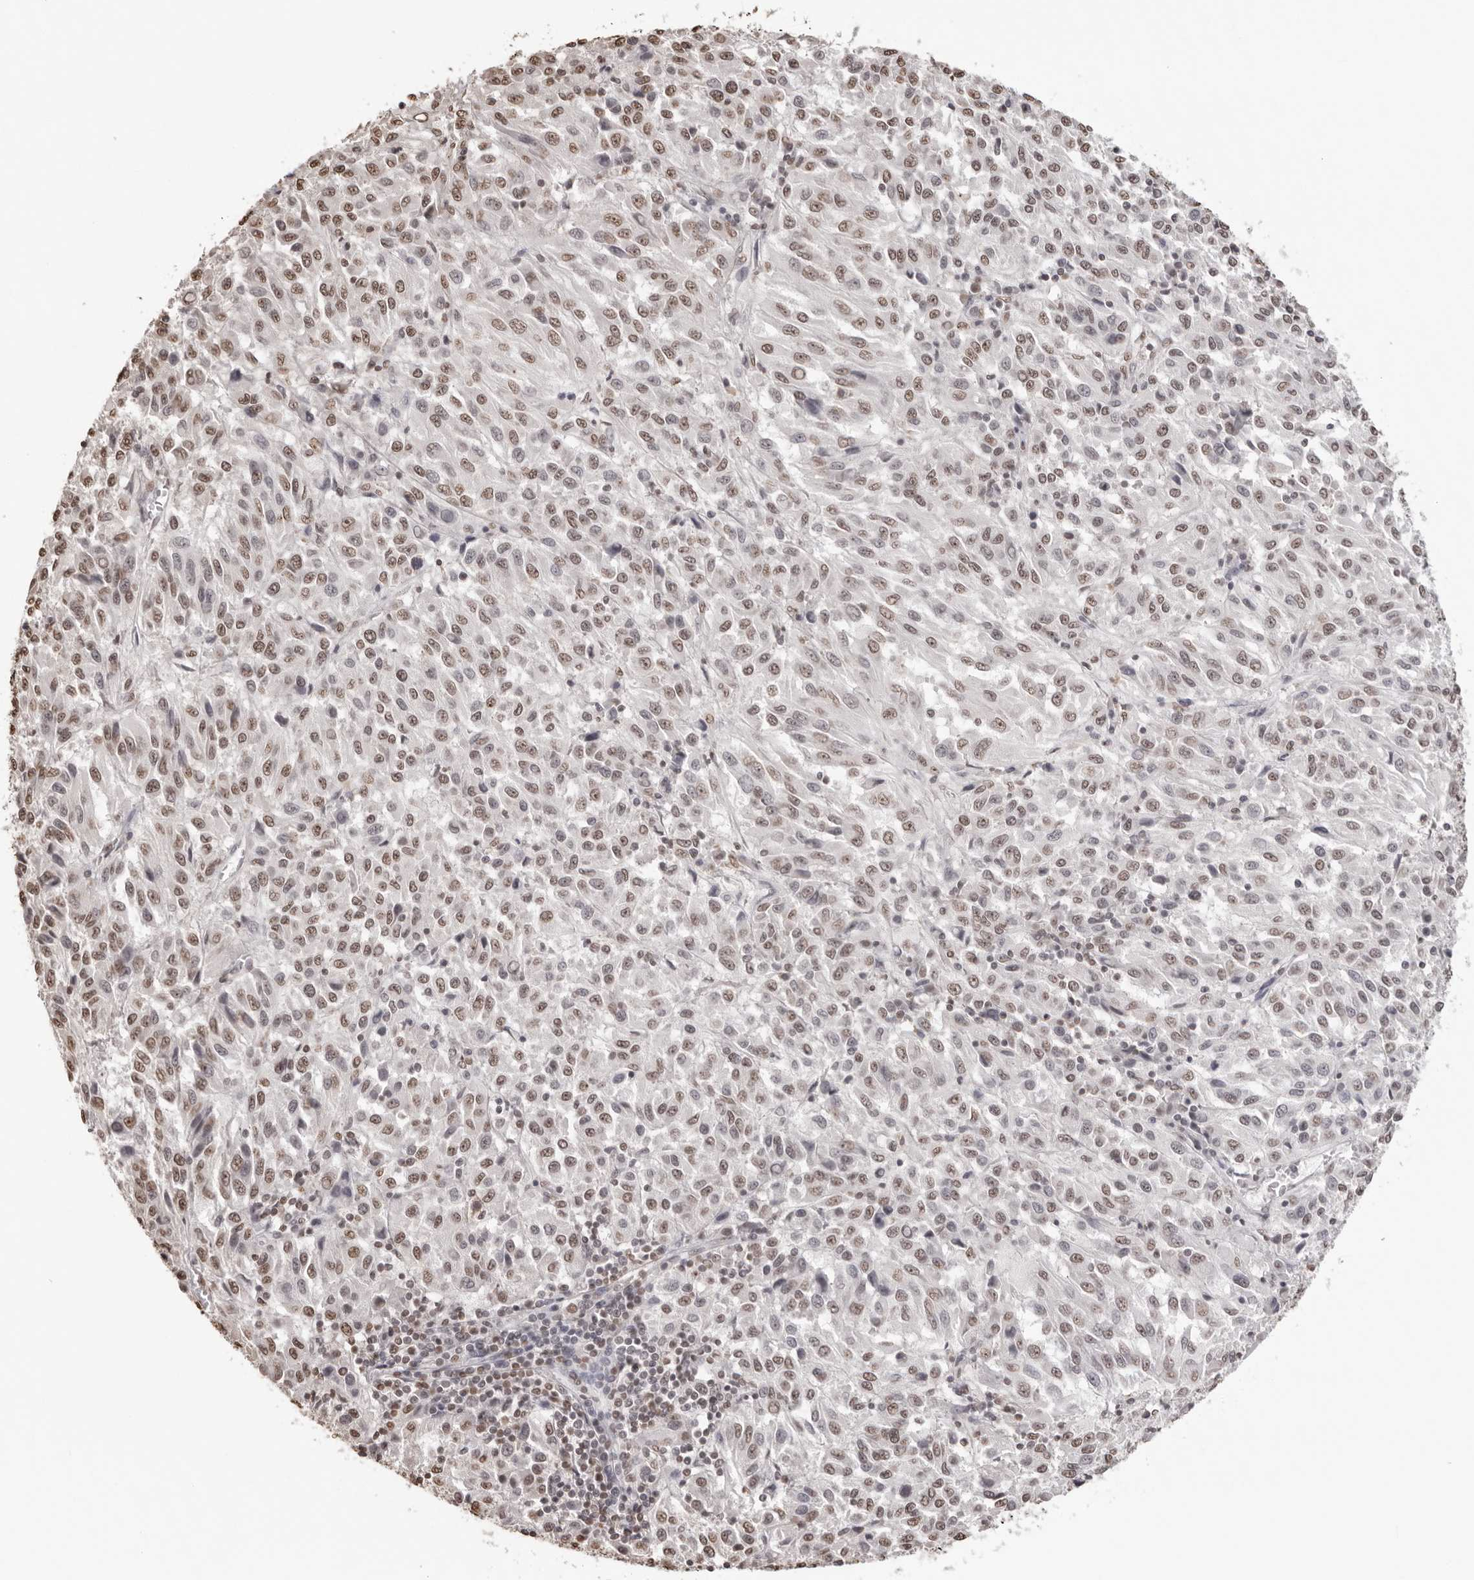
{"staining": {"intensity": "weak", "quantity": ">75%", "location": "nuclear"}, "tissue": "melanoma", "cell_type": "Tumor cells", "image_type": "cancer", "snomed": [{"axis": "morphology", "description": "Malignant melanoma, Metastatic site"}, {"axis": "topography", "description": "Lung"}], "caption": "Immunohistochemical staining of human malignant melanoma (metastatic site) shows low levels of weak nuclear expression in approximately >75% of tumor cells.", "gene": "OLIG3", "patient": {"sex": "male", "age": 64}}